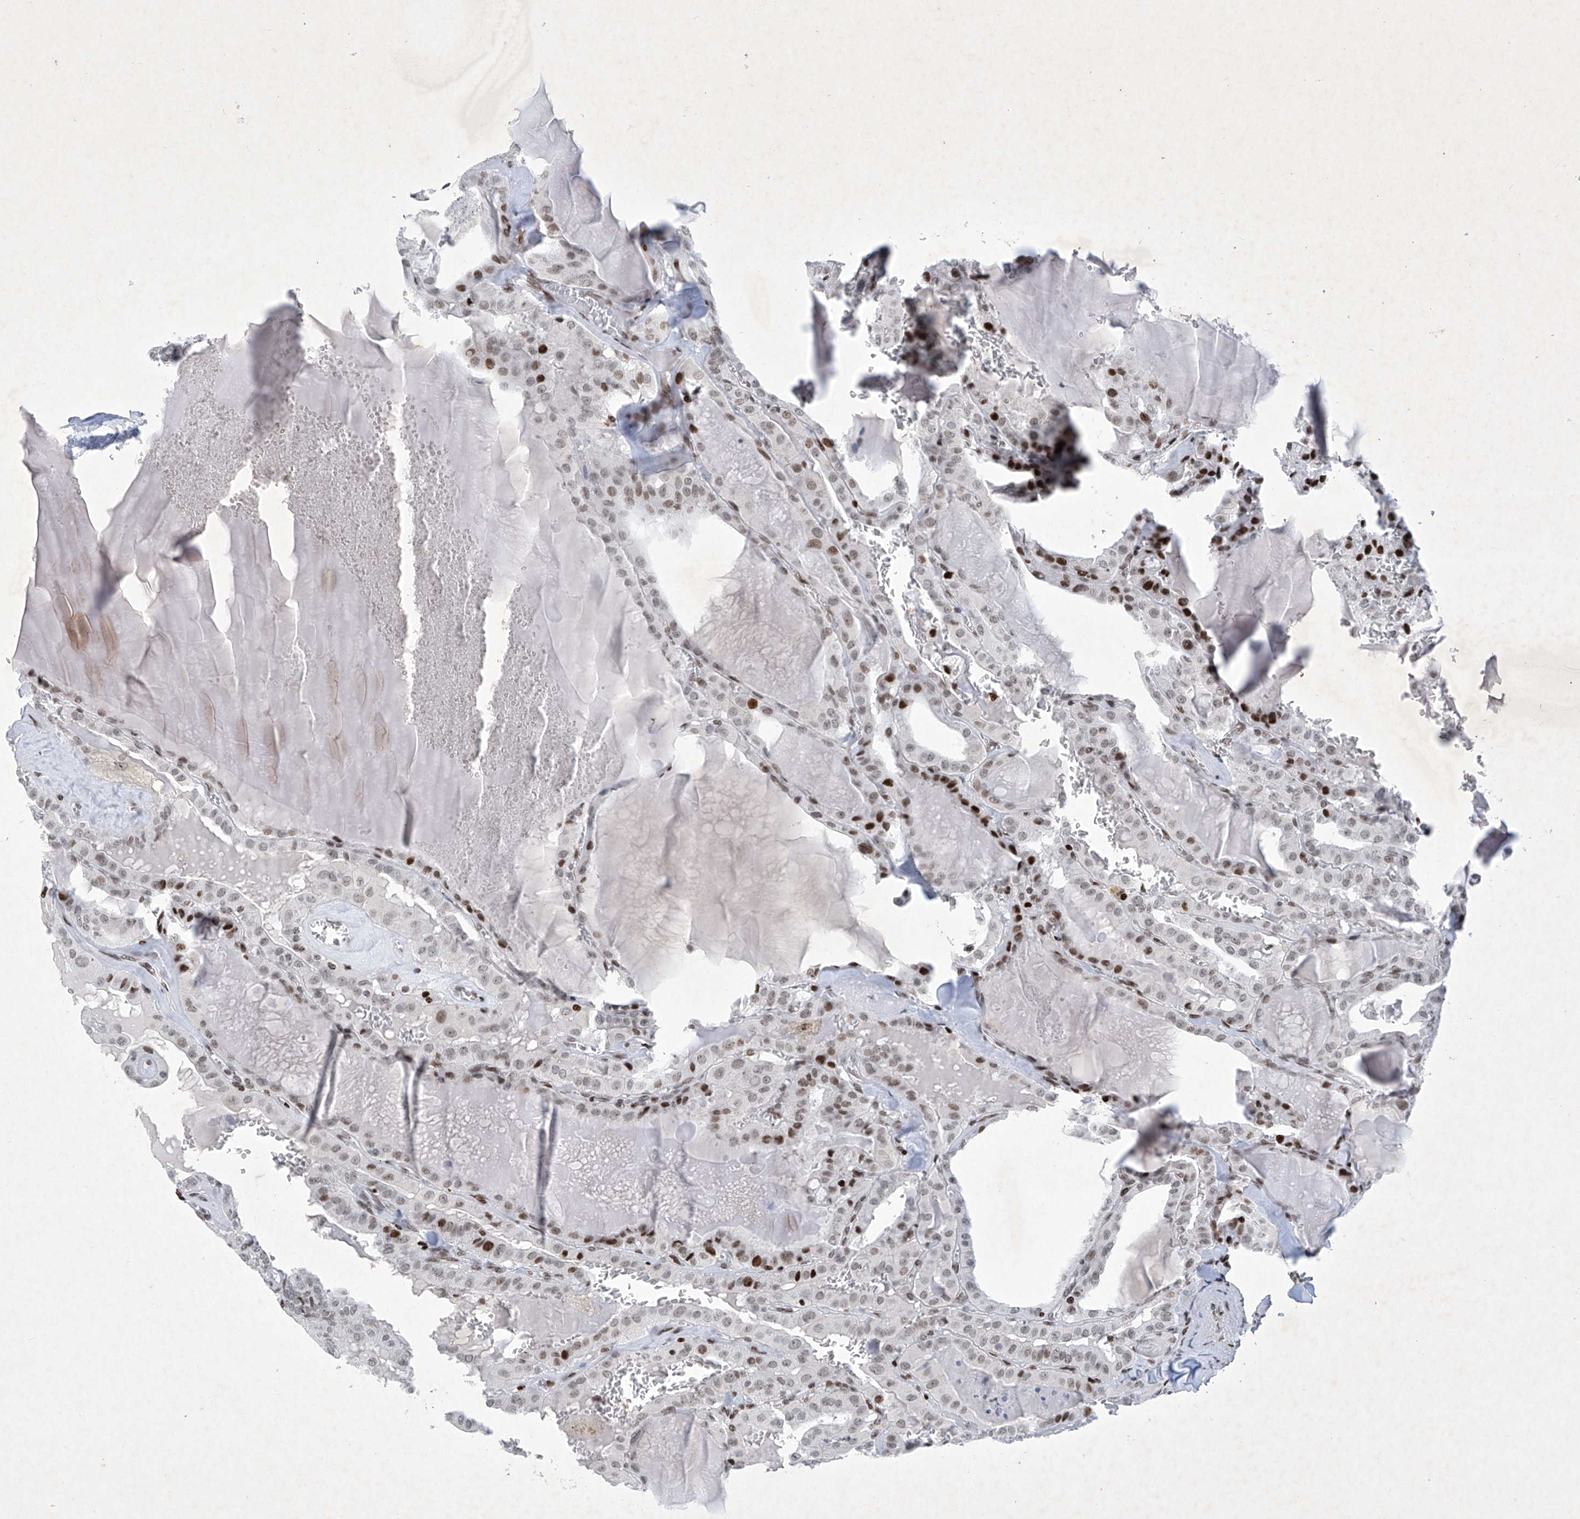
{"staining": {"intensity": "moderate", "quantity": "25%-75%", "location": "nuclear"}, "tissue": "thyroid cancer", "cell_type": "Tumor cells", "image_type": "cancer", "snomed": [{"axis": "morphology", "description": "Papillary adenocarcinoma, NOS"}, {"axis": "topography", "description": "Thyroid gland"}], "caption": "Thyroid cancer (papillary adenocarcinoma) stained with a protein marker displays moderate staining in tumor cells.", "gene": "RFX7", "patient": {"sex": "male", "age": 52}}